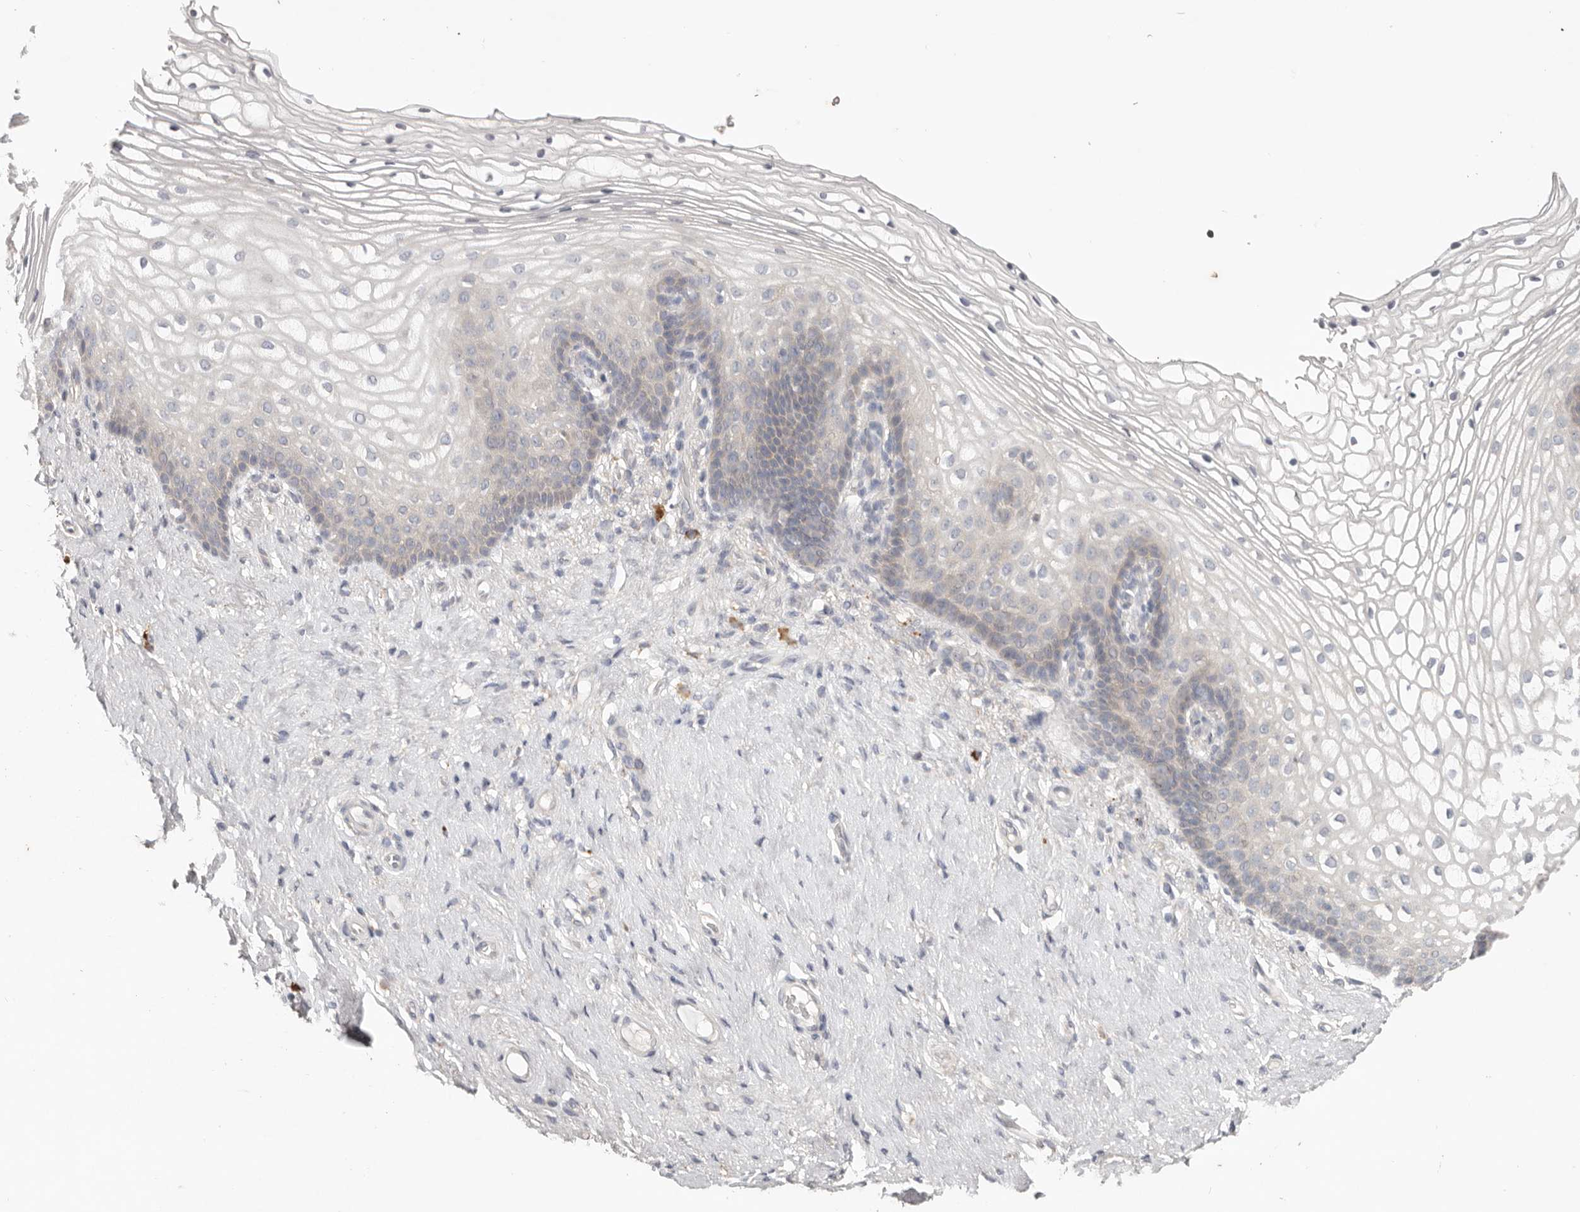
{"staining": {"intensity": "negative", "quantity": "none", "location": "none"}, "tissue": "vagina", "cell_type": "Squamous epithelial cells", "image_type": "normal", "snomed": [{"axis": "morphology", "description": "Normal tissue, NOS"}, {"axis": "topography", "description": "Vagina"}], "caption": "Photomicrograph shows no significant protein staining in squamous epithelial cells of normal vagina.", "gene": "WDR77", "patient": {"sex": "female", "age": 60}}